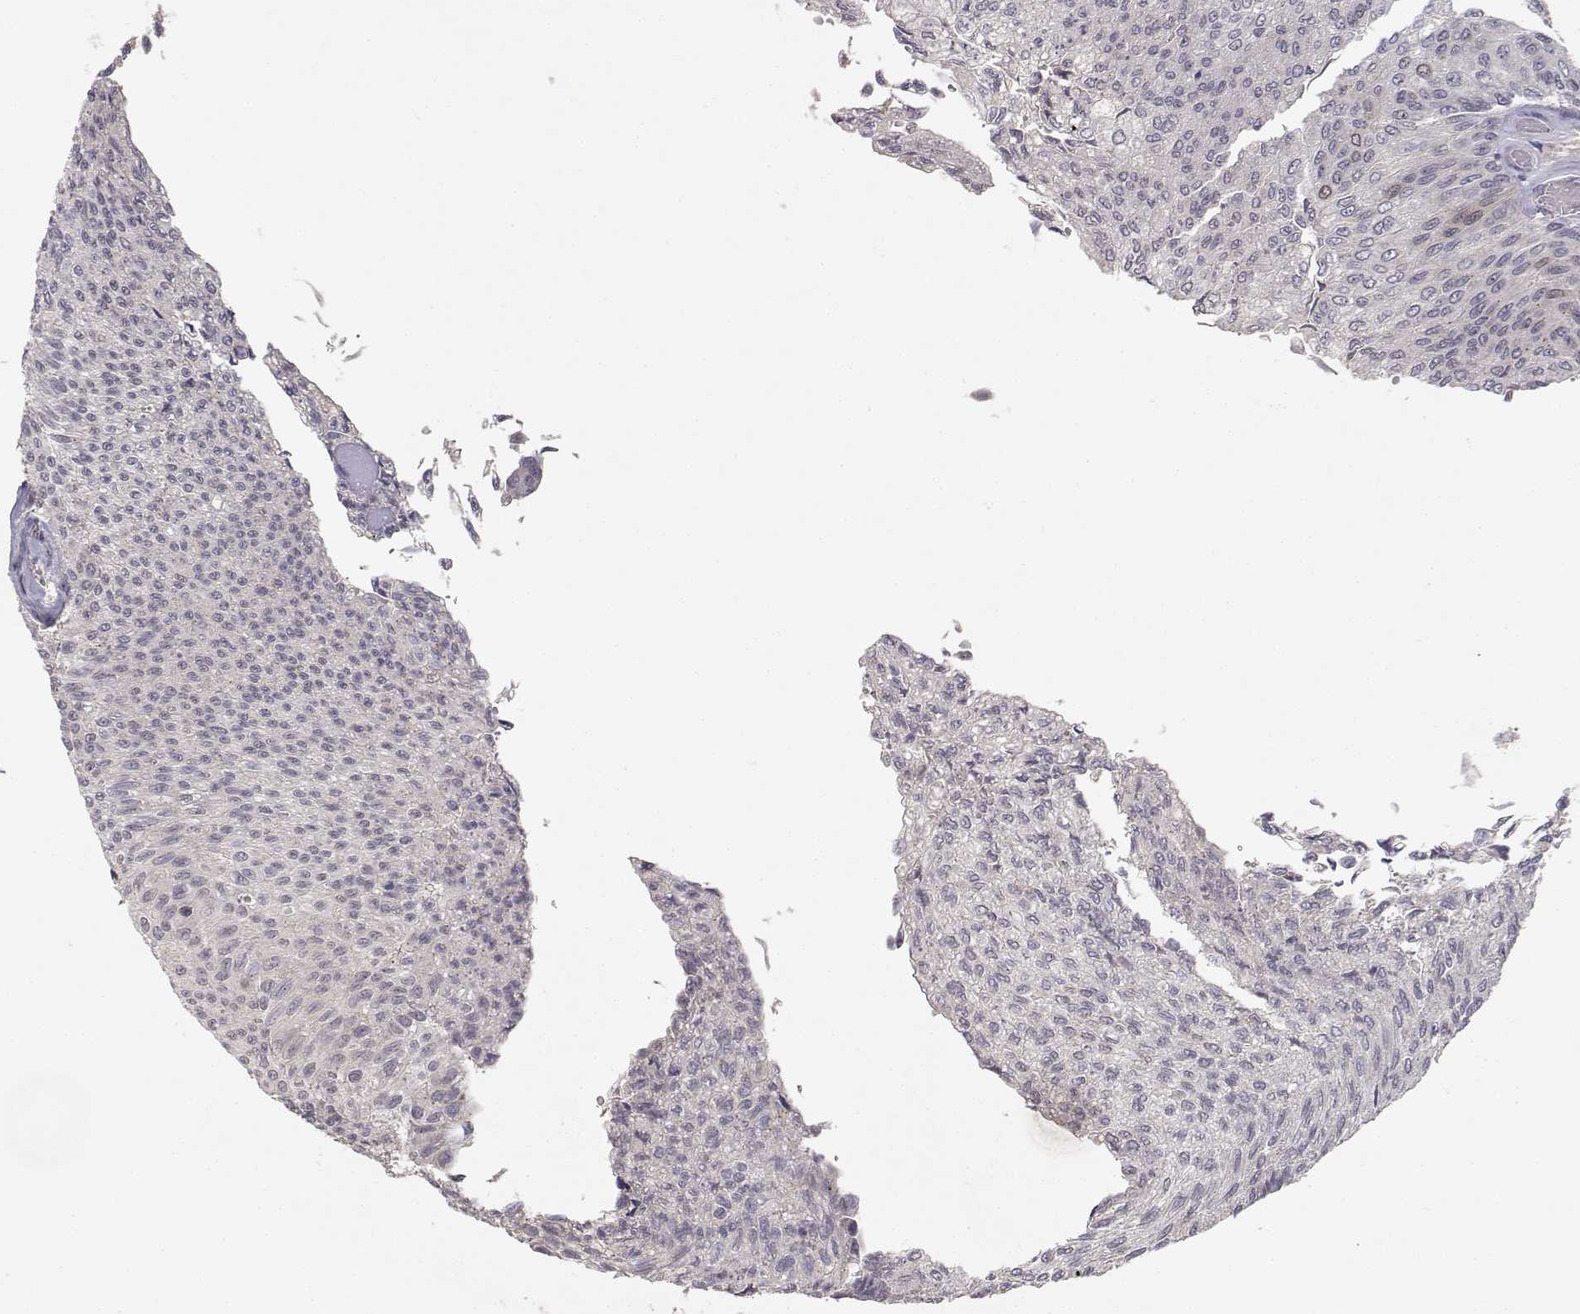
{"staining": {"intensity": "moderate", "quantity": "<25%", "location": "nuclear"}, "tissue": "urothelial cancer", "cell_type": "Tumor cells", "image_type": "cancer", "snomed": [{"axis": "morphology", "description": "Urothelial carcinoma, Low grade"}, {"axis": "topography", "description": "Ureter, NOS"}, {"axis": "topography", "description": "Urinary bladder"}], "caption": "Immunohistochemical staining of urothelial cancer reveals low levels of moderate nuclear protein staining in approximately <25% of tumor cells.", "gene": "RAD51", "patient": {"sex": "male", "age": 78}}